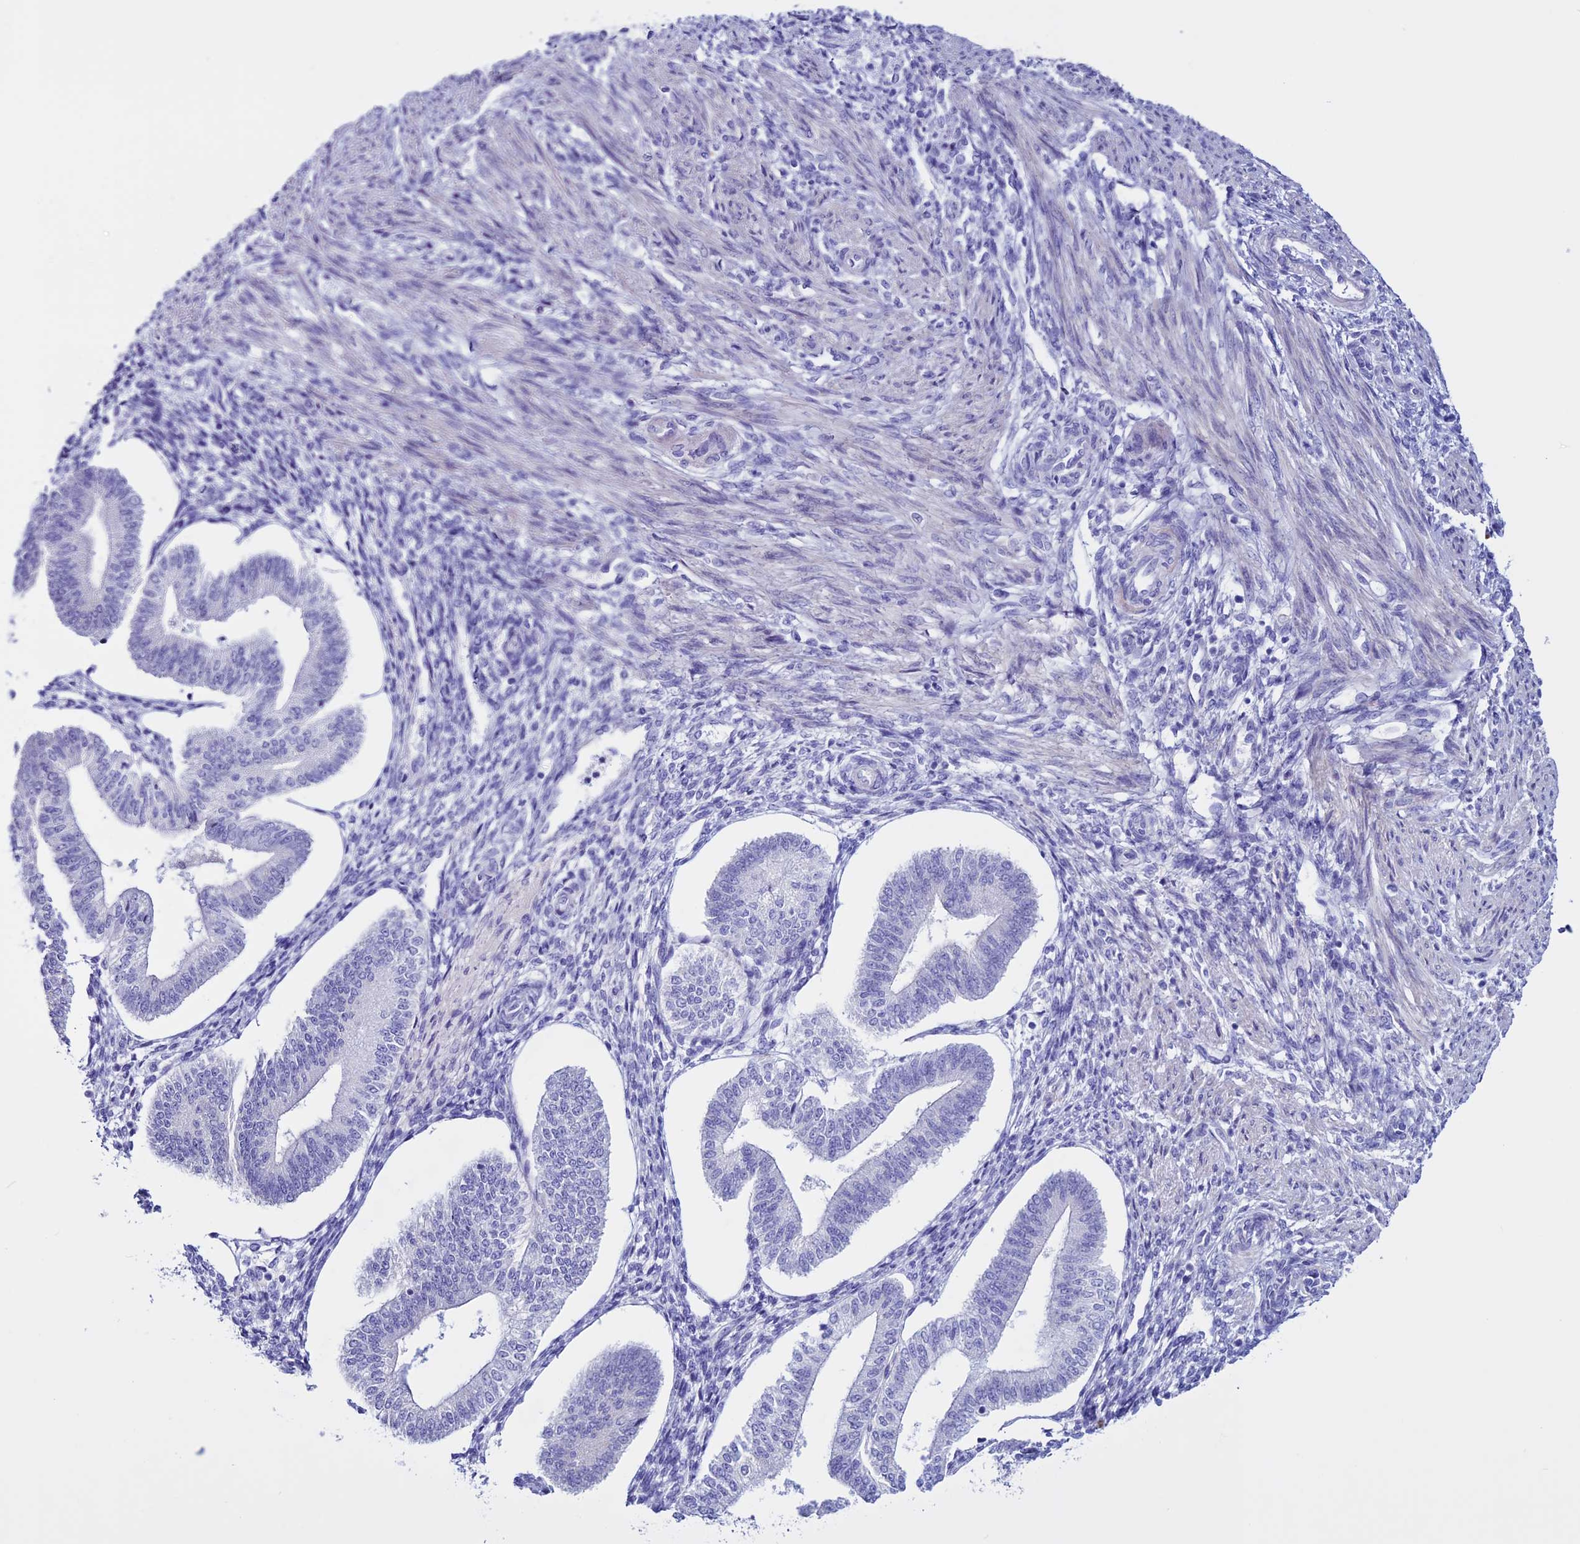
{"staining": {"intensity": "negative", "quantity": "none", "location": "none"}, "tissue": "endometrium", "cell_type": "Cells in endometrial stroma", "image_type": "normal", "snomed": [{"axis": "morphology", "description": "Normal tissue, NOS"}, {"axis": "topography", "description": "Endometrium"}], "caption": "Protein analysis of benign endometrium demonstrates no significant positivity in cells in endometrial stroma.", "gene": "CLEC2L", "patient": {"sex": "female", "age": 34}}